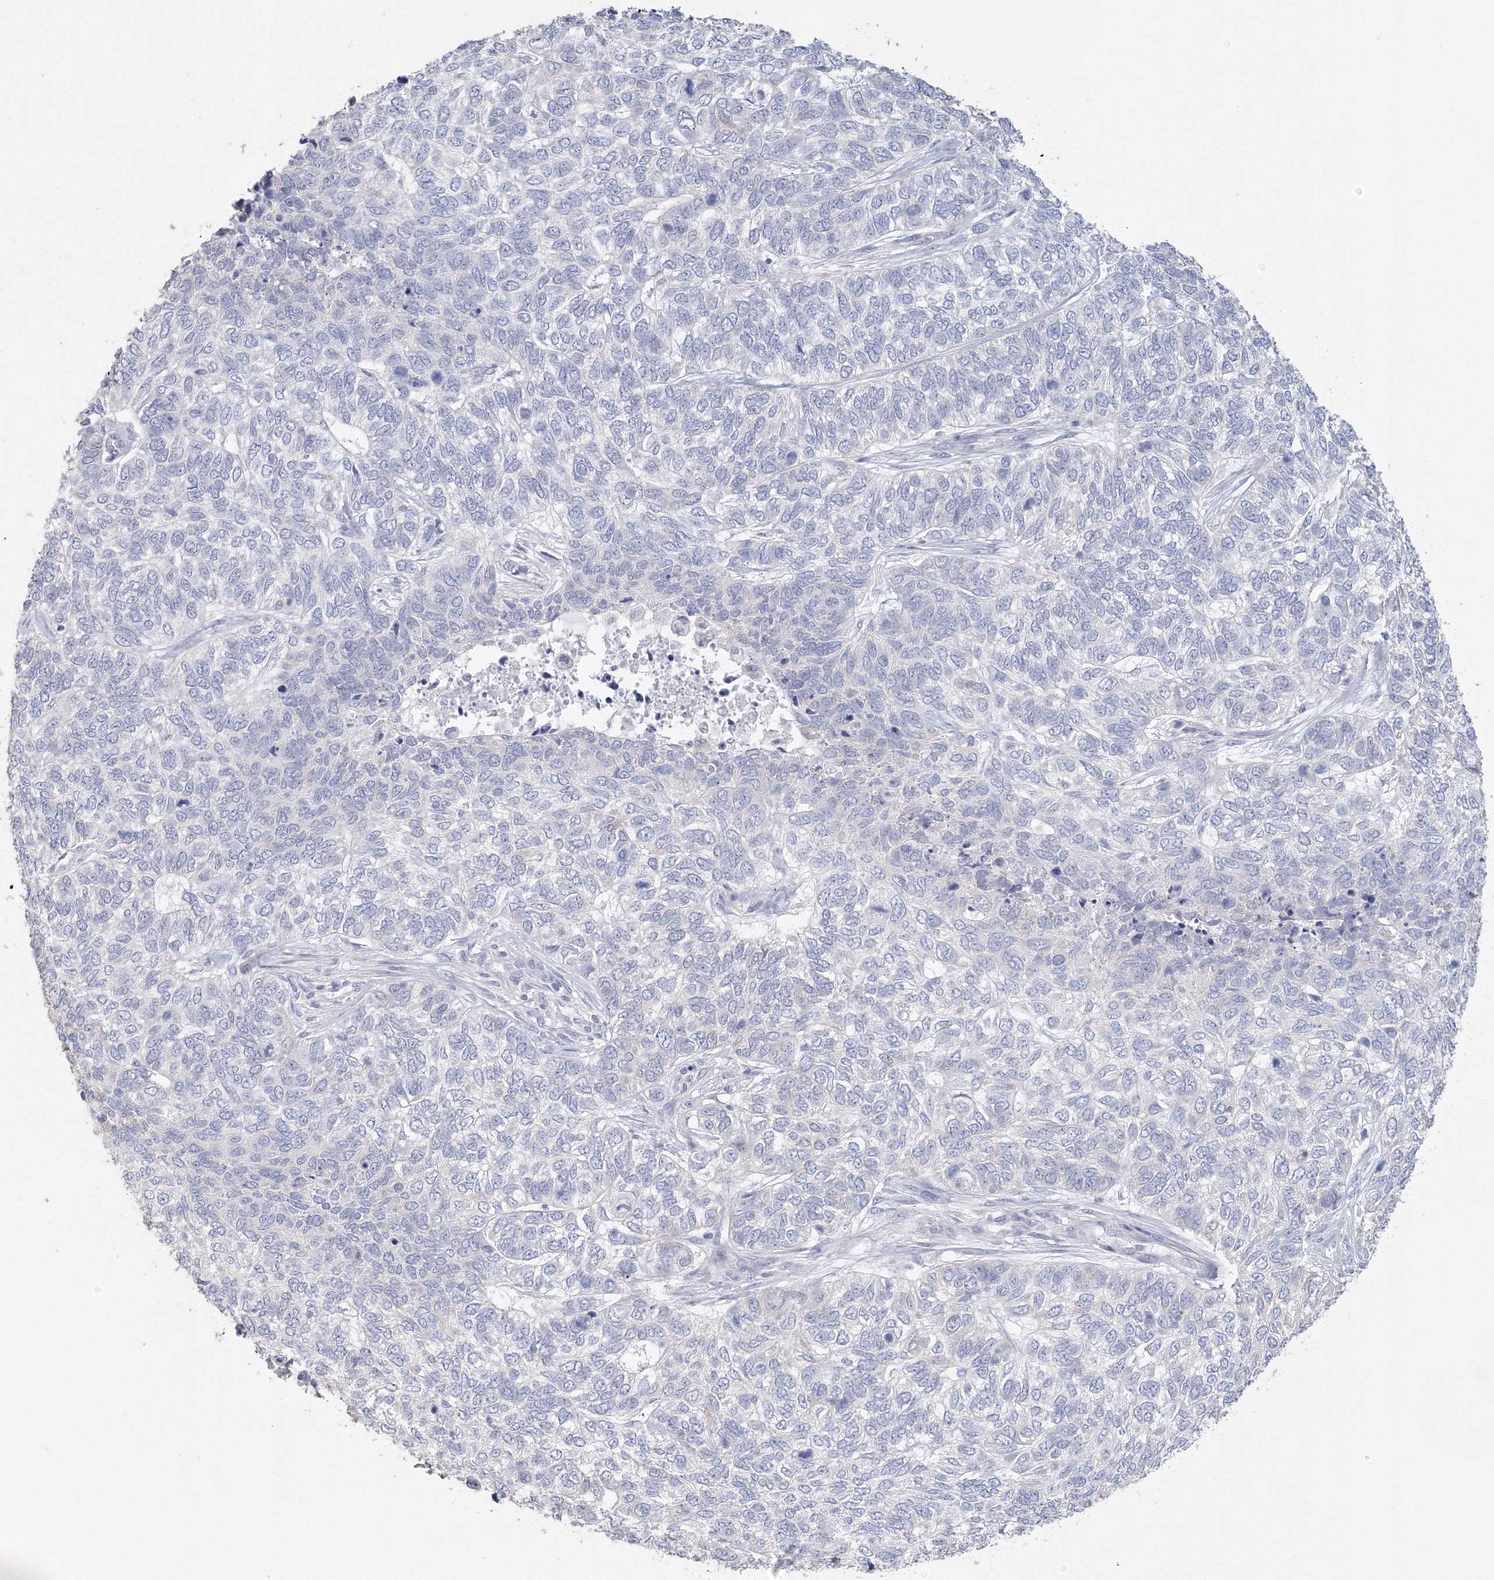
{"staining": {"intensity": "negative", "quantity": "none", "location": "none"}, "tissue": "skin cancer", "cell_type": "Tumor cells", "image_type": "cancer", "snomed": [{"axis": "morphology", "description": "Basal cell carcinoma"}, {"axis": "topography", "description": "Skin"}], "caption": "The immunohistochemistry (IHC) photomicrograph has no significant expression in tumor cells of skin cancer tissue.", "gene": "TACC2", "patient": {"sex": "female", "age": 65}}